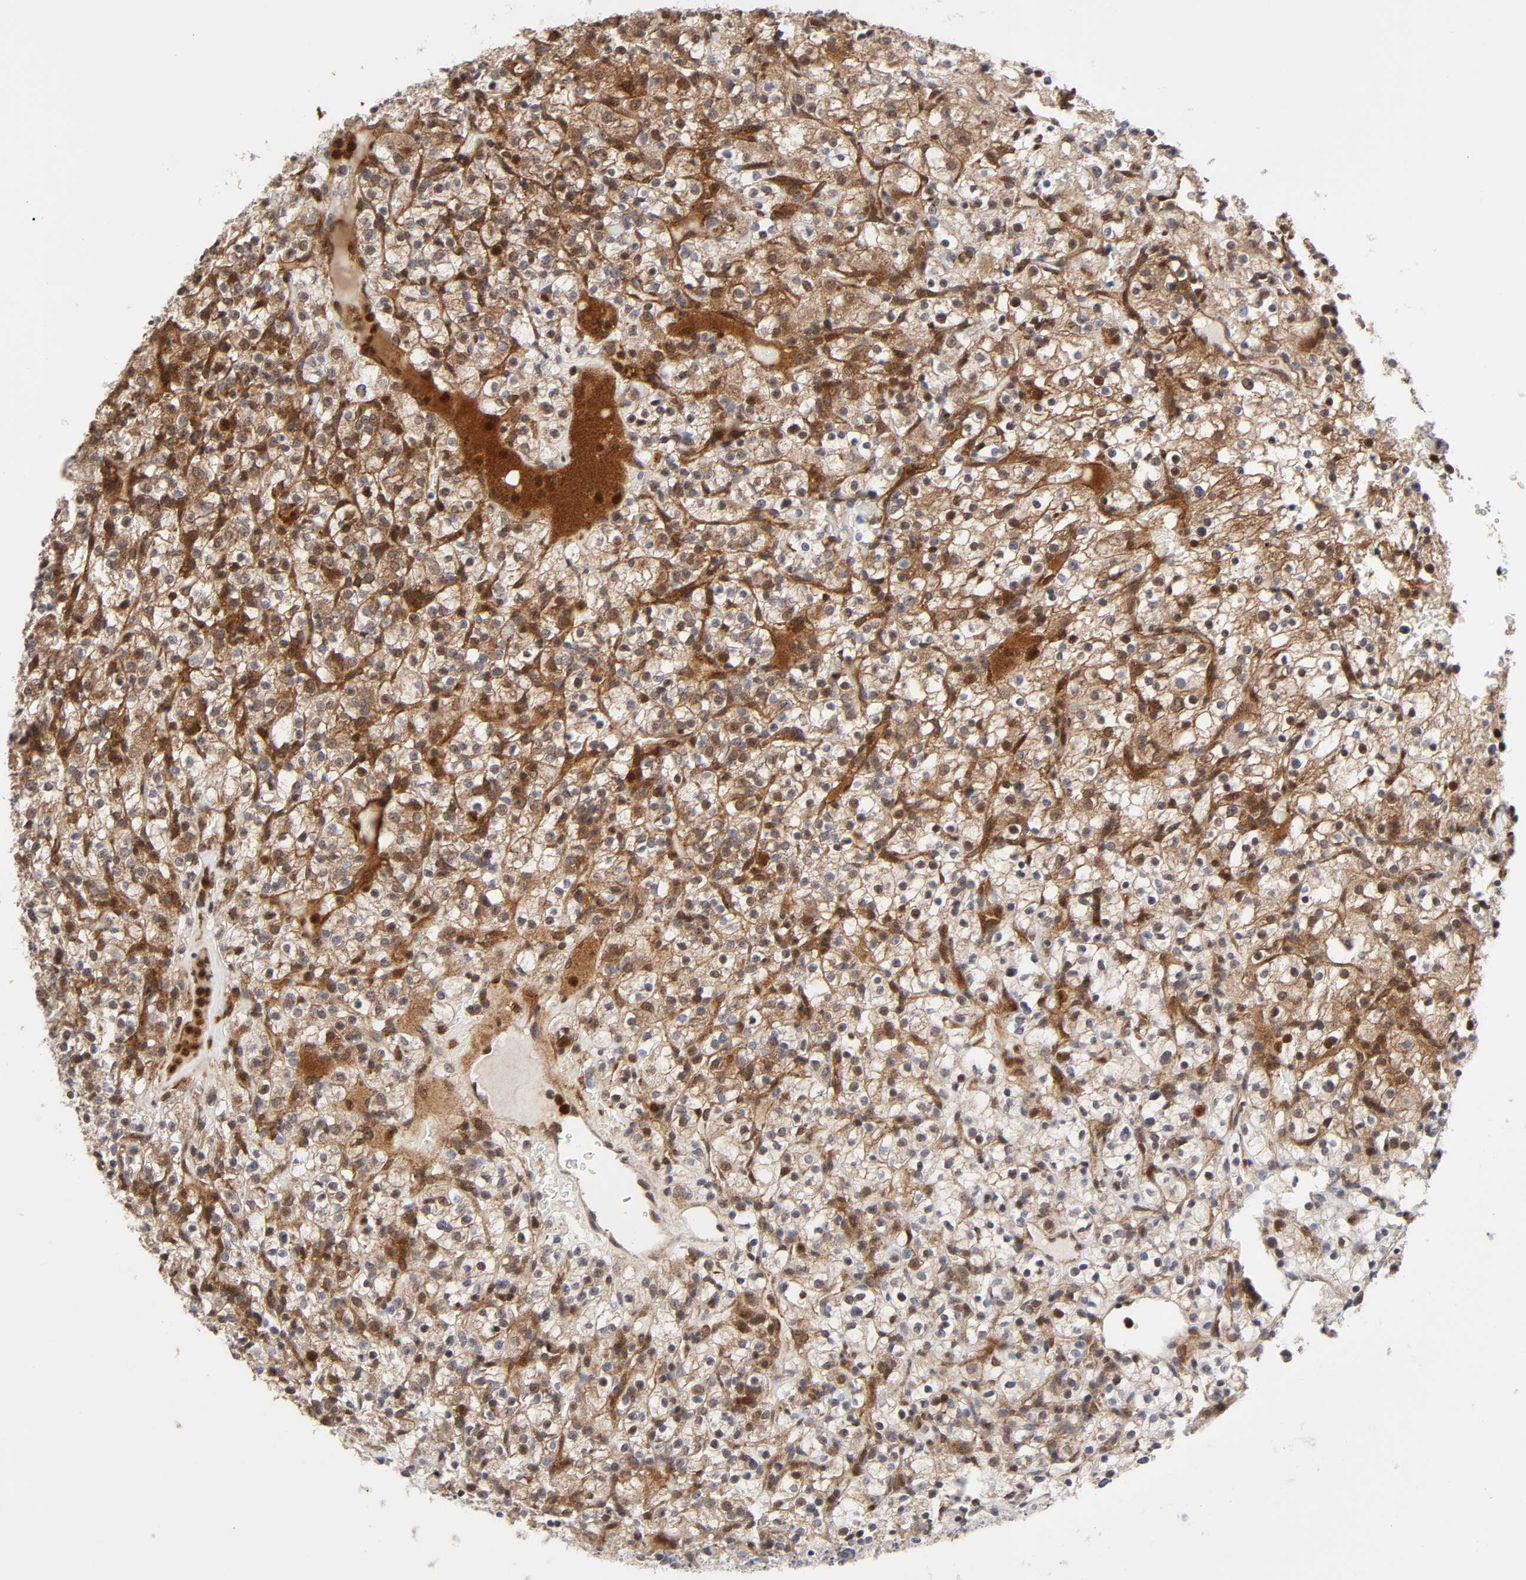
{"staining": {"intensity": "moderate", "quantity": ">75%", "location": "cytoplasmic/membranous,nuclear"}, "tissue": "renal cancer", "cell_type": "Tumor cells", "image_type": "cancer", "snomed": [{"axis": "morphology", "description": "Normal tissue, NOS"}, {"axis": "morphology", "description": "Adenocarcinoma, NOS"}, {"axis": "topography", "description": "Kidney"}], "caption": "There is medium levels of moderate cytoplasmic/membranous and nuclear staining in tumor cells of renal cancer, as demonstrated by immunohistochemical staining (brown color).", "gene": "CASP9", "patient": {"sex": "female", "age": 72}}